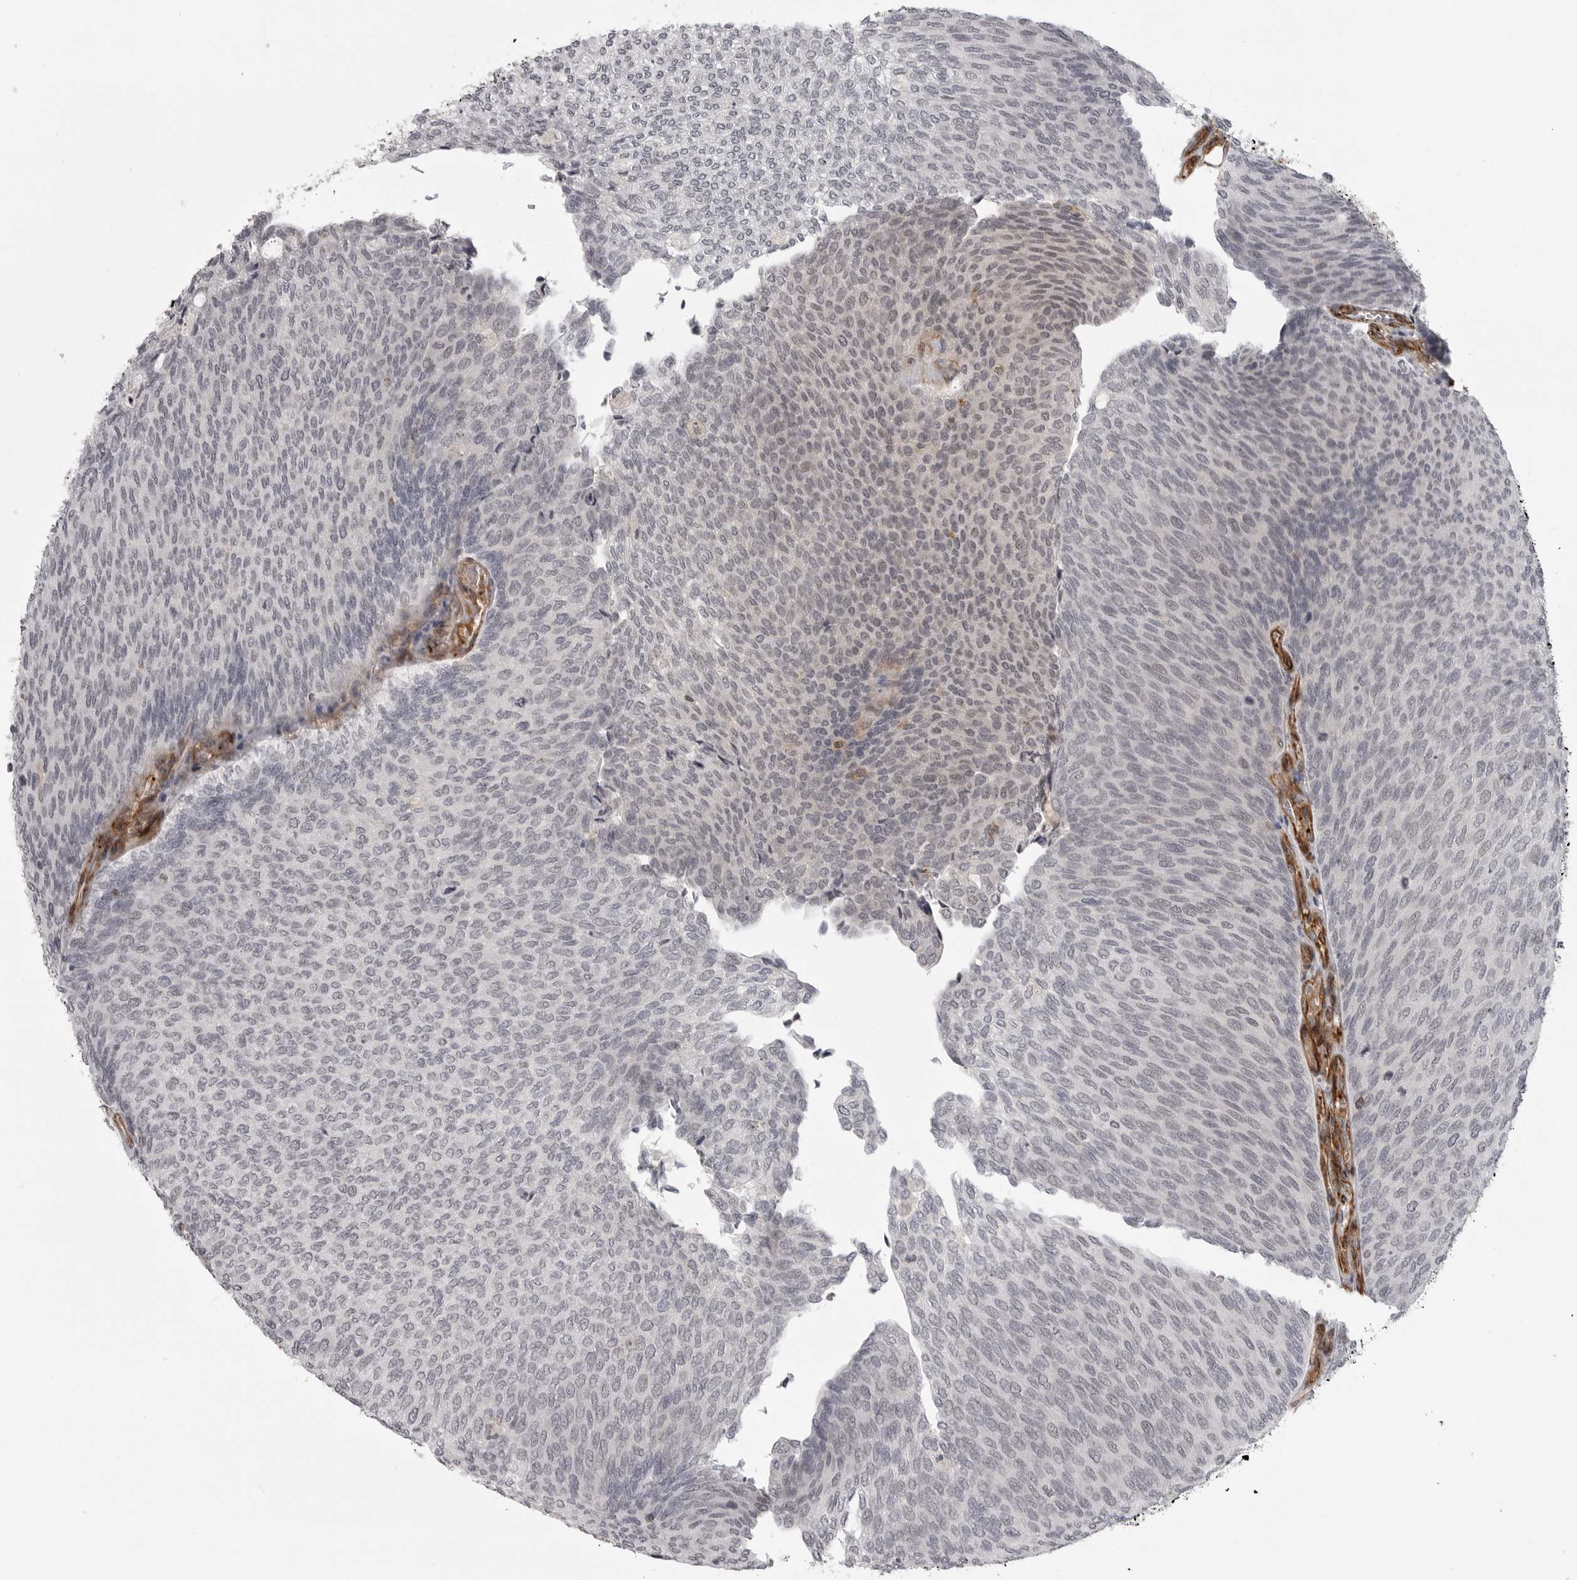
{"staining": {"intensity": "weak", "quantity": "<25%", "location": "nuclear"}, "tissue": "urothelial cancer", "cell_type": "Tumor cells", "image_type": "cancer", "snomed": [{"axis": "morphology", "description": "Urothelial carcinoma, Low grade"}, {"axis": "topography", "description": "Urinary bladder"}], "caption": "Immunohistochemistry of low-grade urothelial carcinoma reveals no staining in tumor cells.", "gene": "TUT4", "patient": {"sex": "female", "age": 79}}